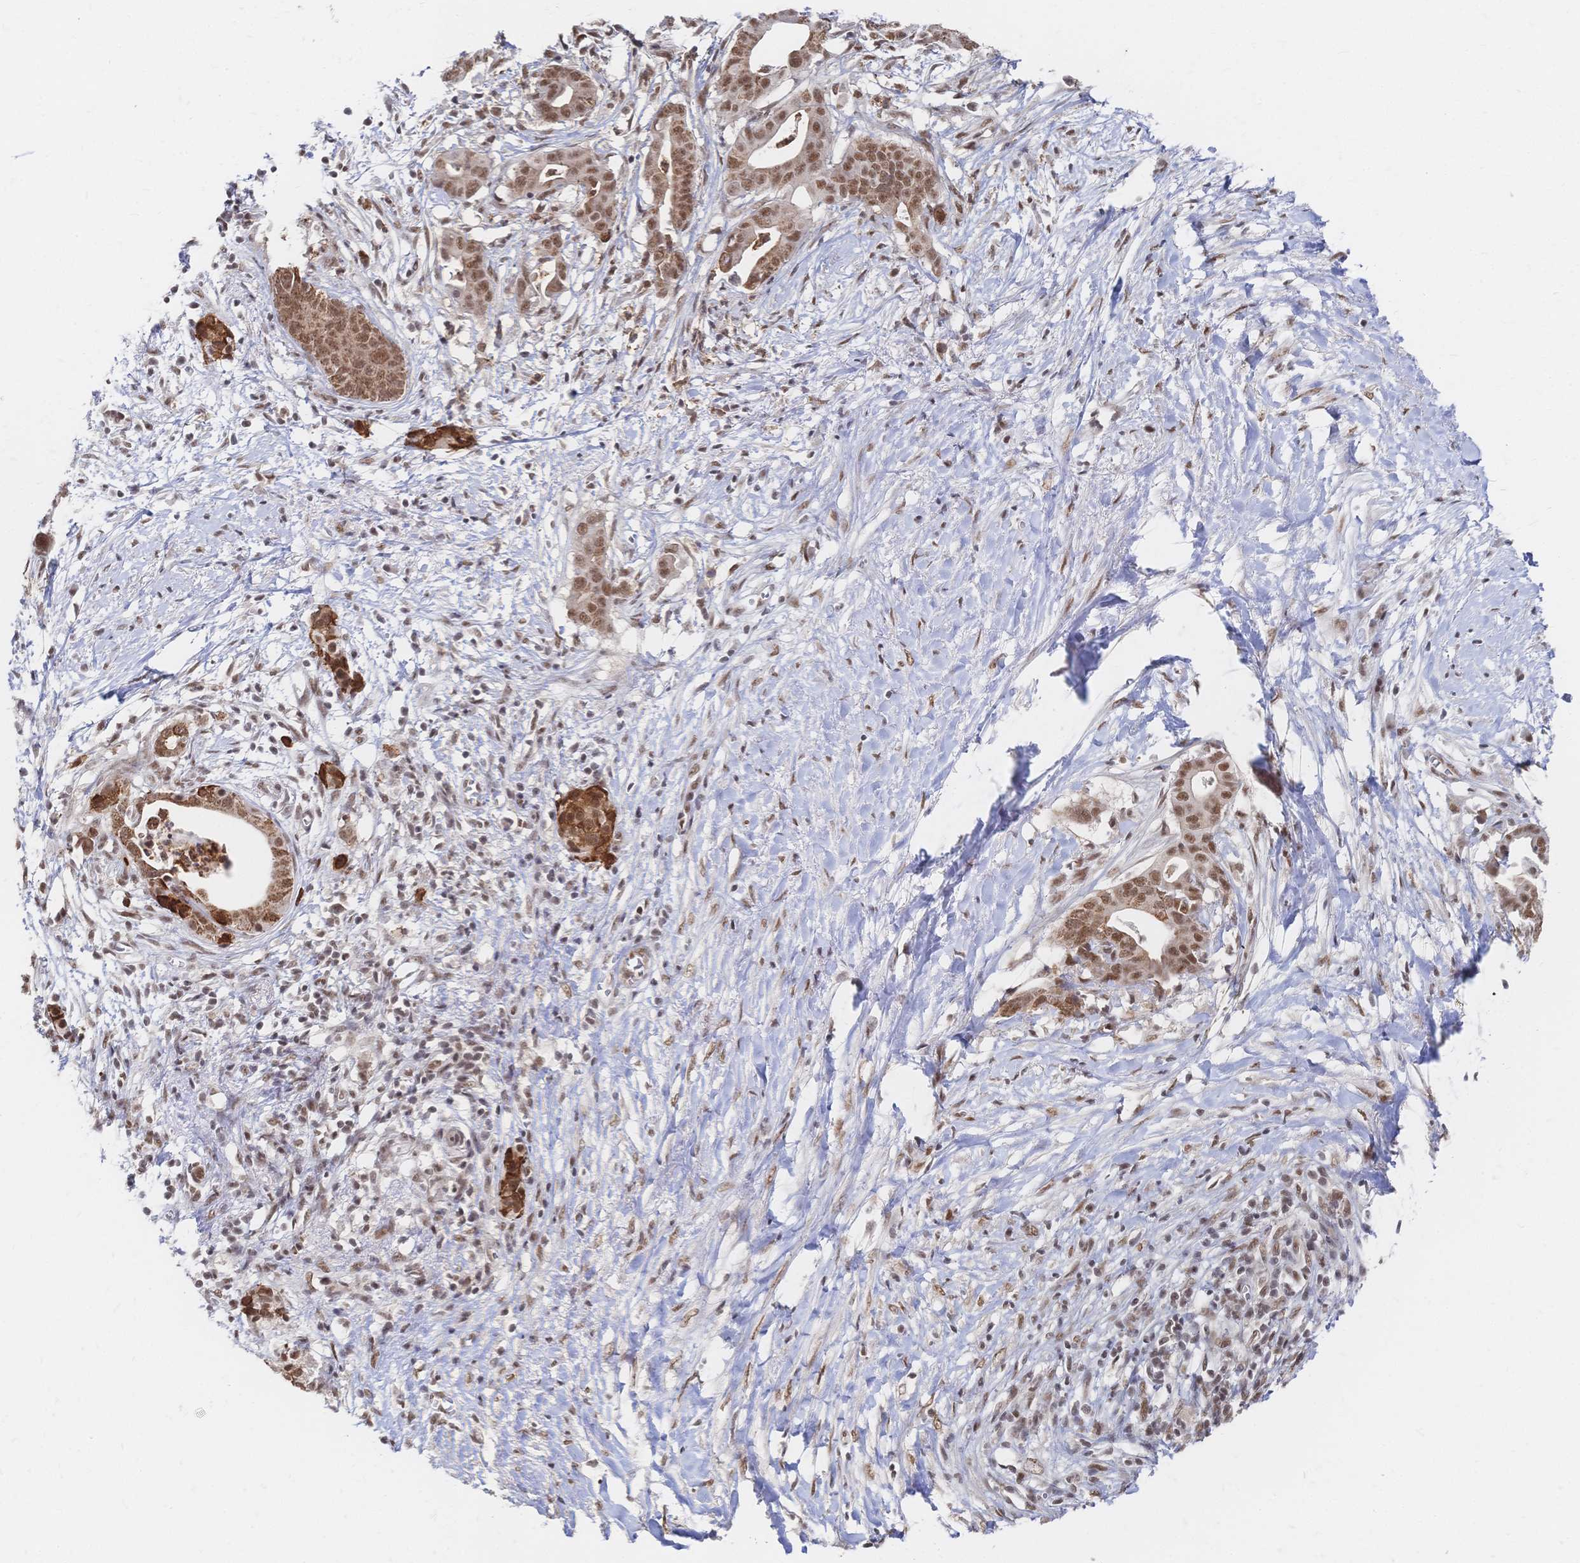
{"staining": {"intensity": "moderate", "quantity": ">75%", "location": "nuclear"}, "tissue": "pancreatic cancer", "cell_type": "Tumor cells", "image_type": "cancer", "snomed": [{"axis": "morphology", "description": "Adenocarcinoma, NOS"}, {"axis": "topography", "description": "Pancreas"}], "caption": "Immunohistochemistry photomicrograph of pancreatic cancer stained for a protein (brown), which shows medium levels of moderate nuclear positivity in approximately >75% of tumor cells.", "gene": "NELFA", "patient": {"sex": "male", "age": 61}}